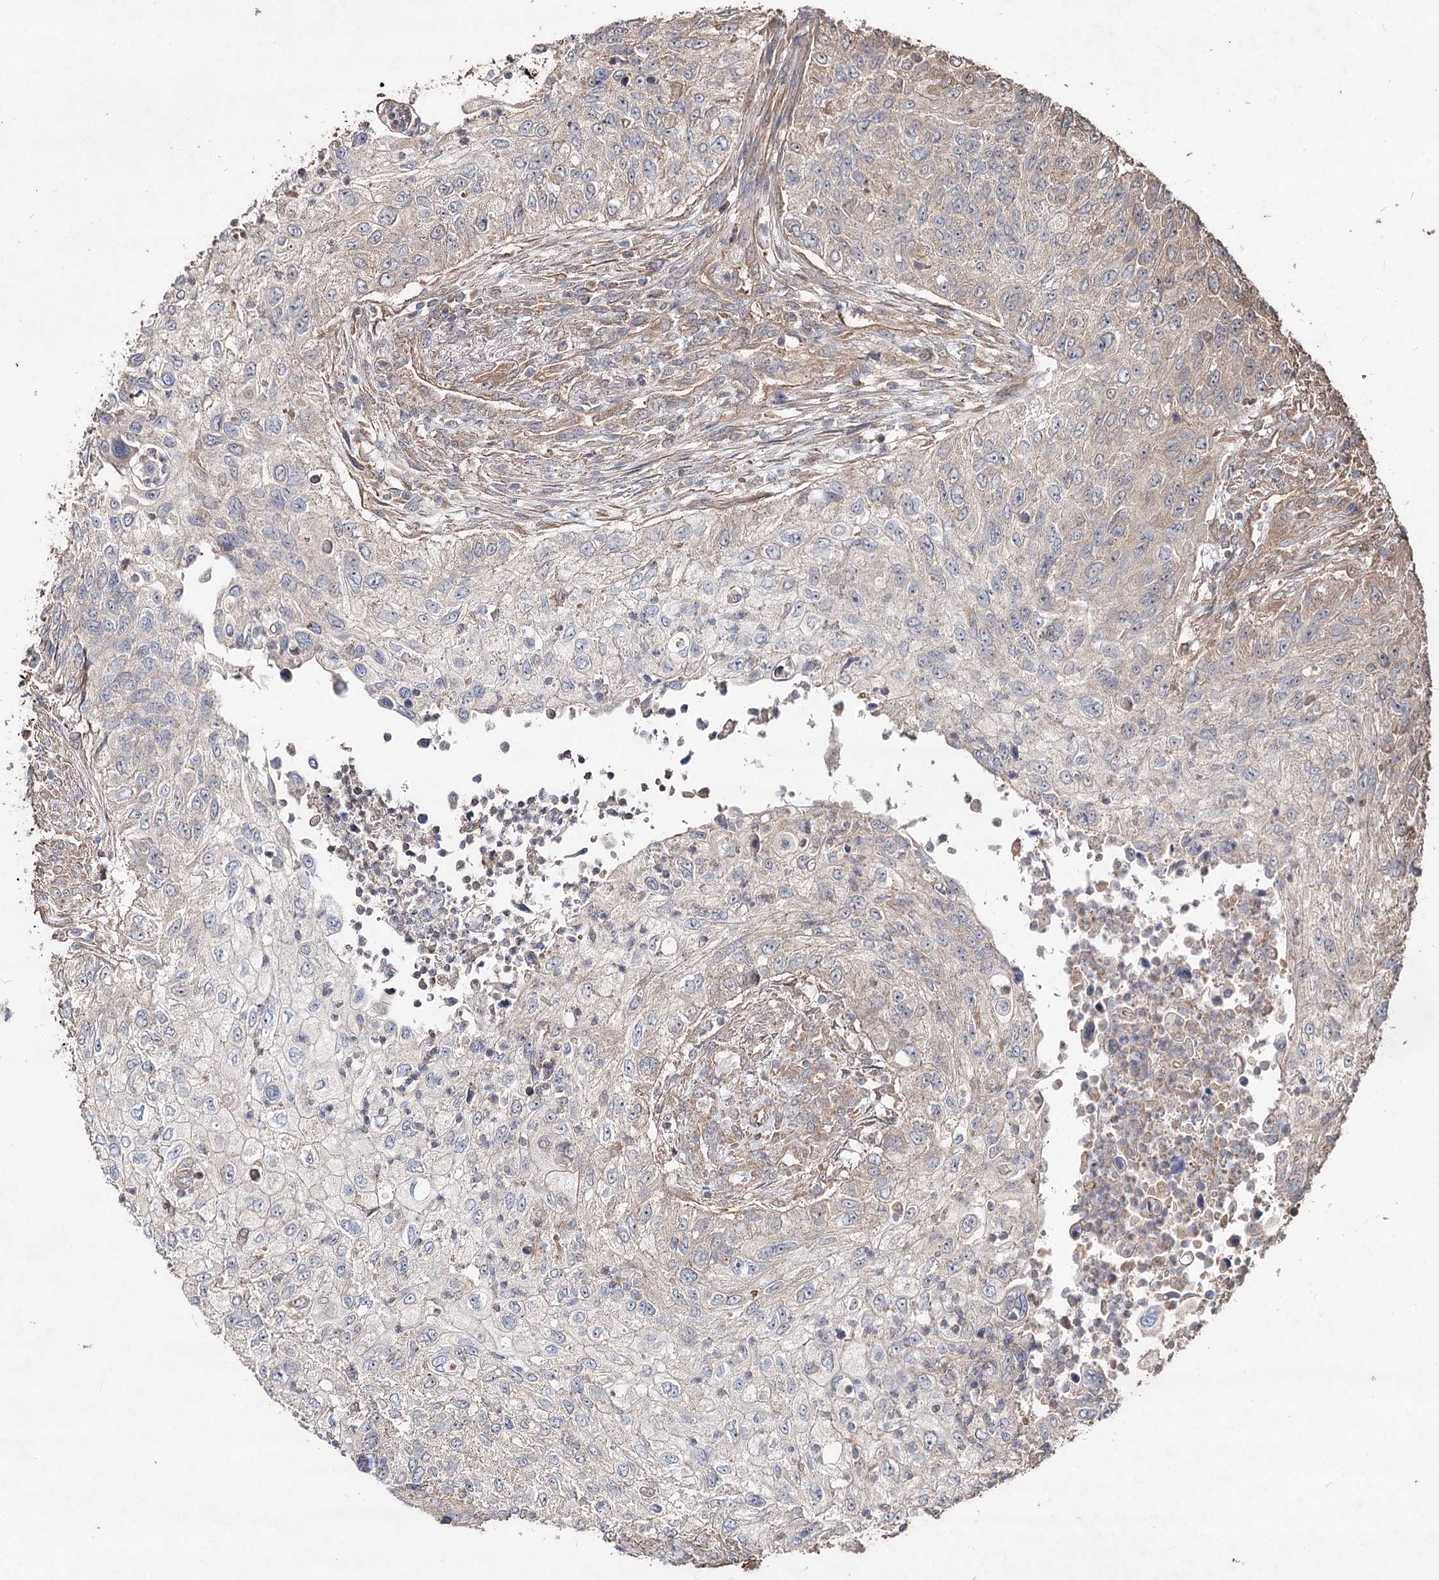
{"staining": {"intensity": "negative", "quantity": "none", "location": "none"}, "tissue": "urothelial cancer", "cell_type": "Tumor cells", "image_type": "cancer", "snomed": [{"axis": "morphology", "description": "Urothelial carcinoma, High grade"}, {"axis": "topography", "description": "Urinary bladder"}], "caption": "High-grade urothelial carcinoma was stained to show a protein in brown. There is no significant positivity in tumor cells.", "gene": "SPART", "patient": {"sex": "female", "age": 60}}